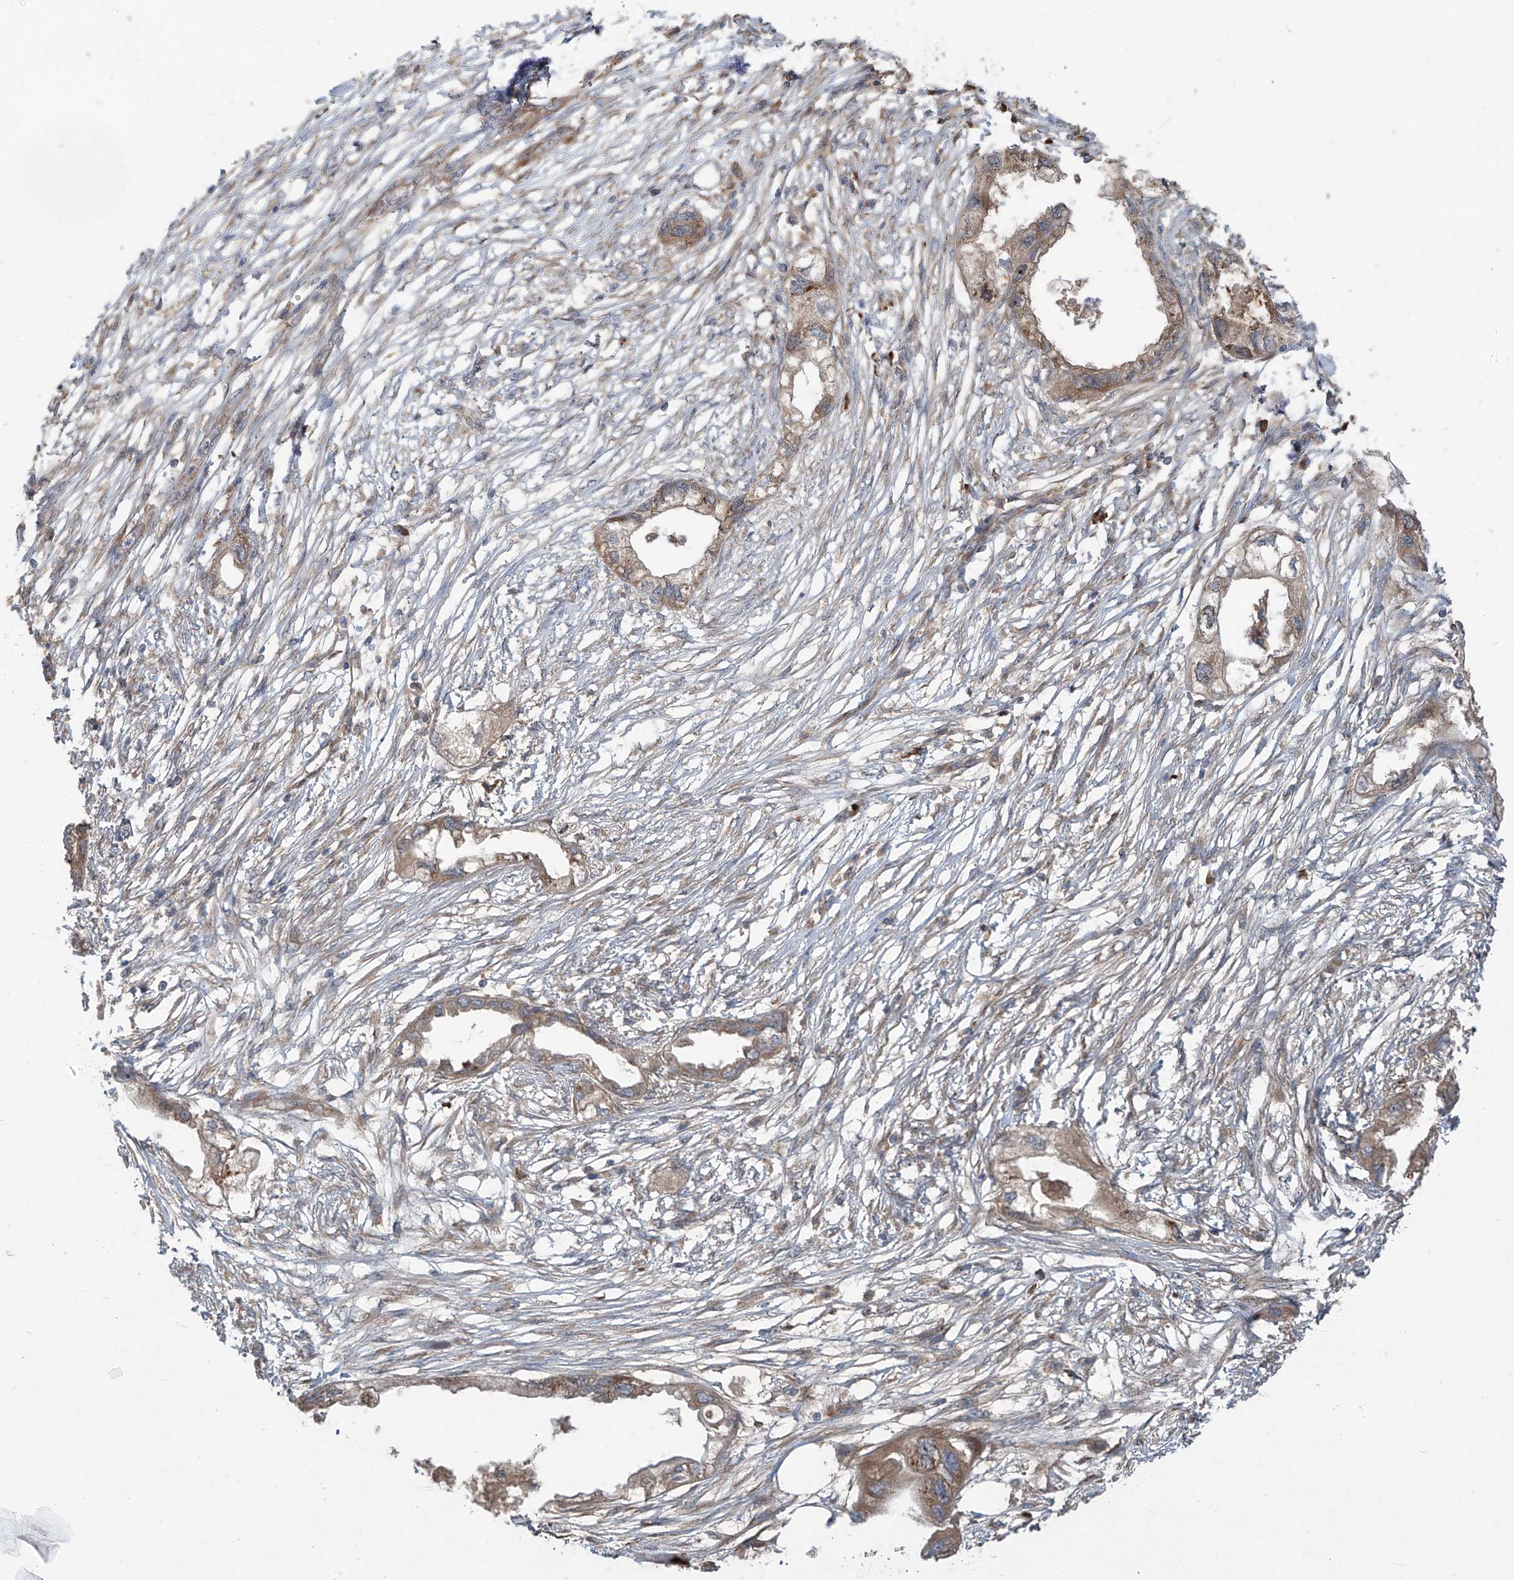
{"staining": {"intensity": "moderate", "quantity": ">75%", "location": "cytoplasmic/membranous"}, "tissue": "endometrial cancer", "cell_type": "Tumor cells", "image_type": "cancer", "snomed": [{"axis": "morphology", "description": "Adenocarcinoma, NOS"}, {"axis": "morphology", "description": "Adenocarcinoma, metastatic, NOS"}, {"axis": "topography", "description": "Adipose tissue"}, {"axis": "topography", "description": "Endometrium"}], "caption": "High-power microscopy captured an IHC histopathology image of metastatic adenocarcinoma (endometrial), revealing moderate cytoplasmic/membranous staining in approximately >75% of tumor cells.", "gene": "KATNIP", "patient": {"sex": "female", "age": 67}}